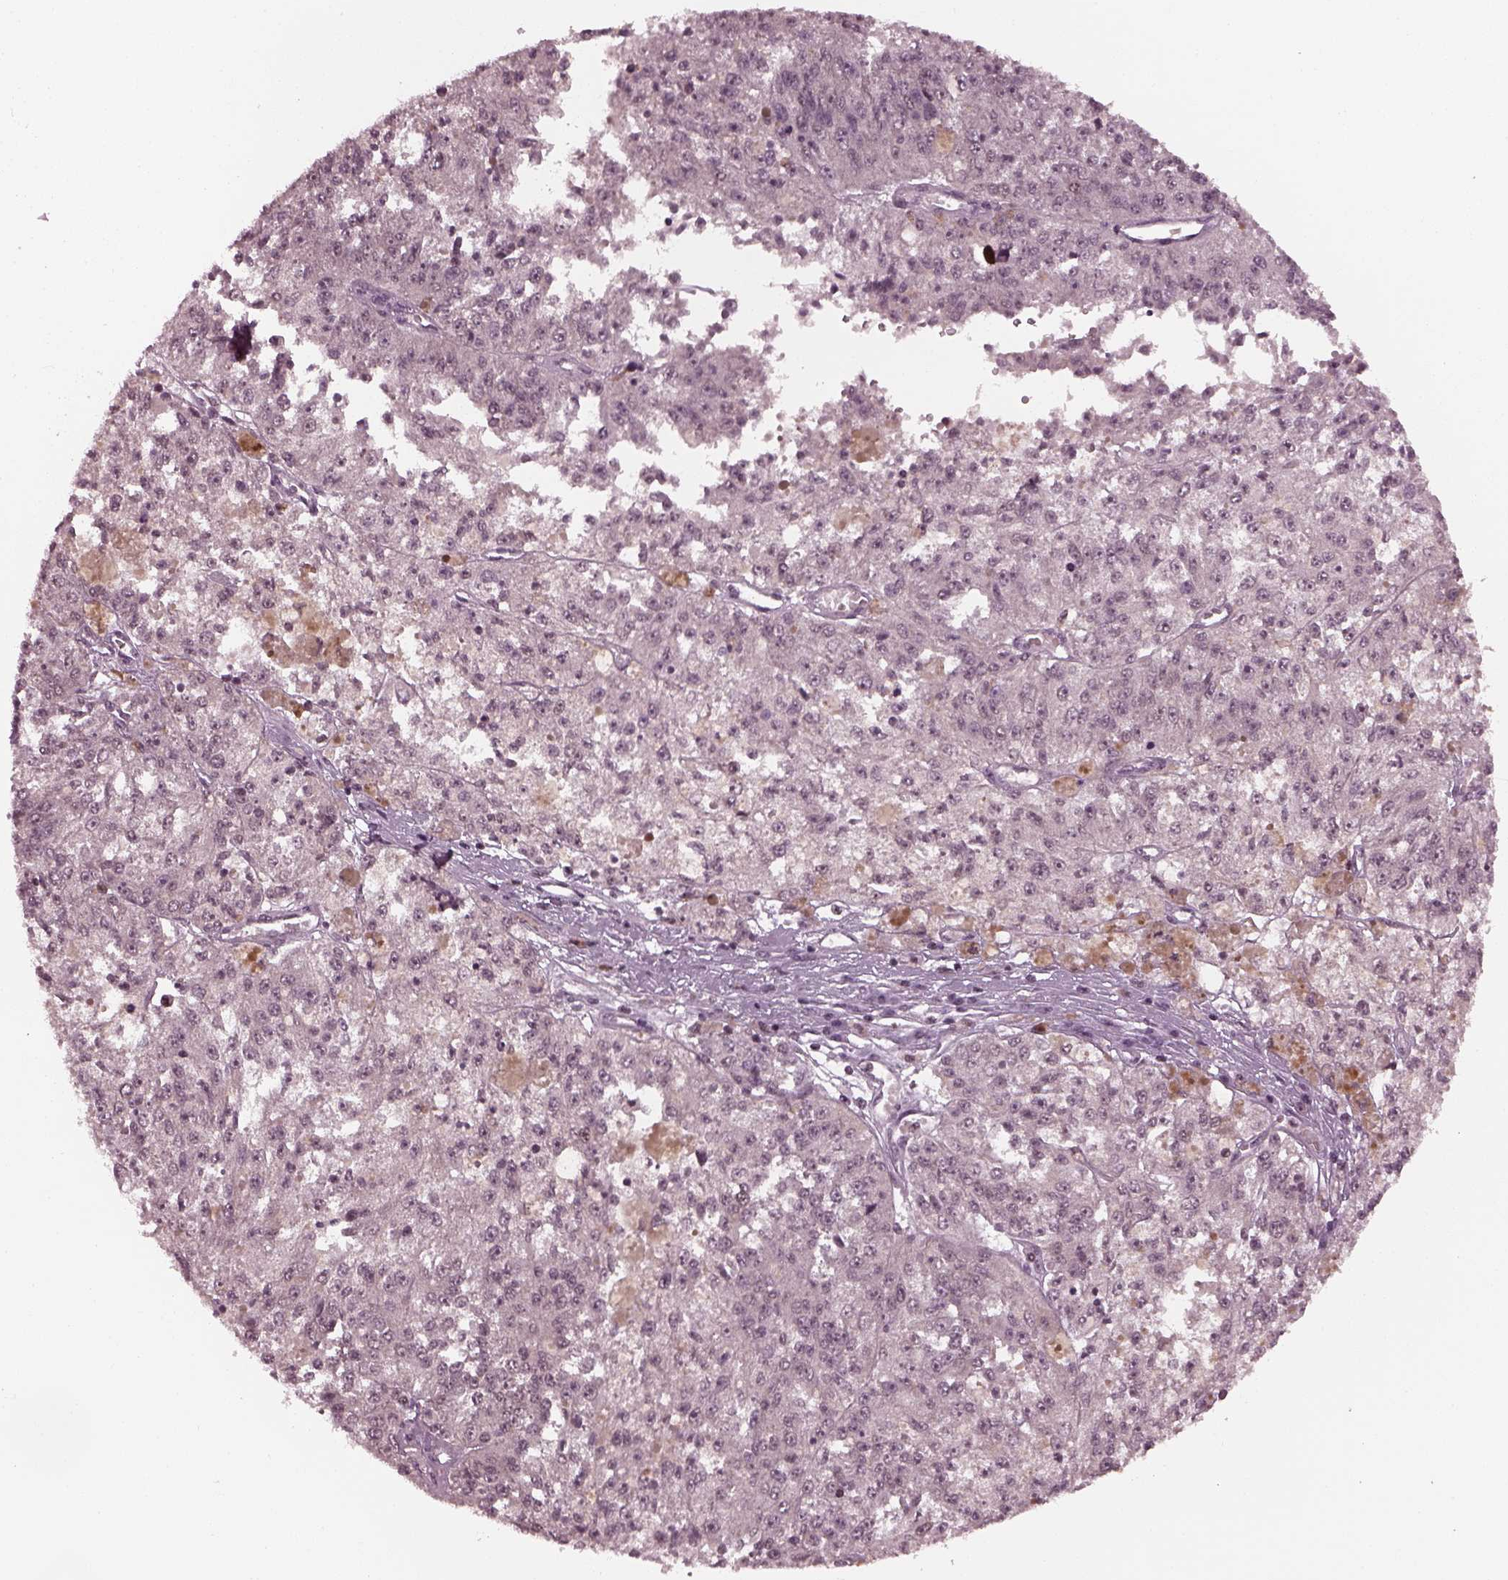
{"staining": {"intensity": "negative", "quantity": "none", "location": "none"}, "tissue": "melanoma", "cell_type": "Tumor cells", "image_type": "cancer", "snomed": [{"axis": "morphology", "description": "Malignant melanoma, Metastatic site"}, {"axis": "topography", "description": "Lymph node"}], "caption": "This is an immunohistochemistry (IHC) histopathology image of melanoma. There is no staining in tumor cells.", "gene": "RUVBL2", "patient": {"sex": "female", "age": 64}}